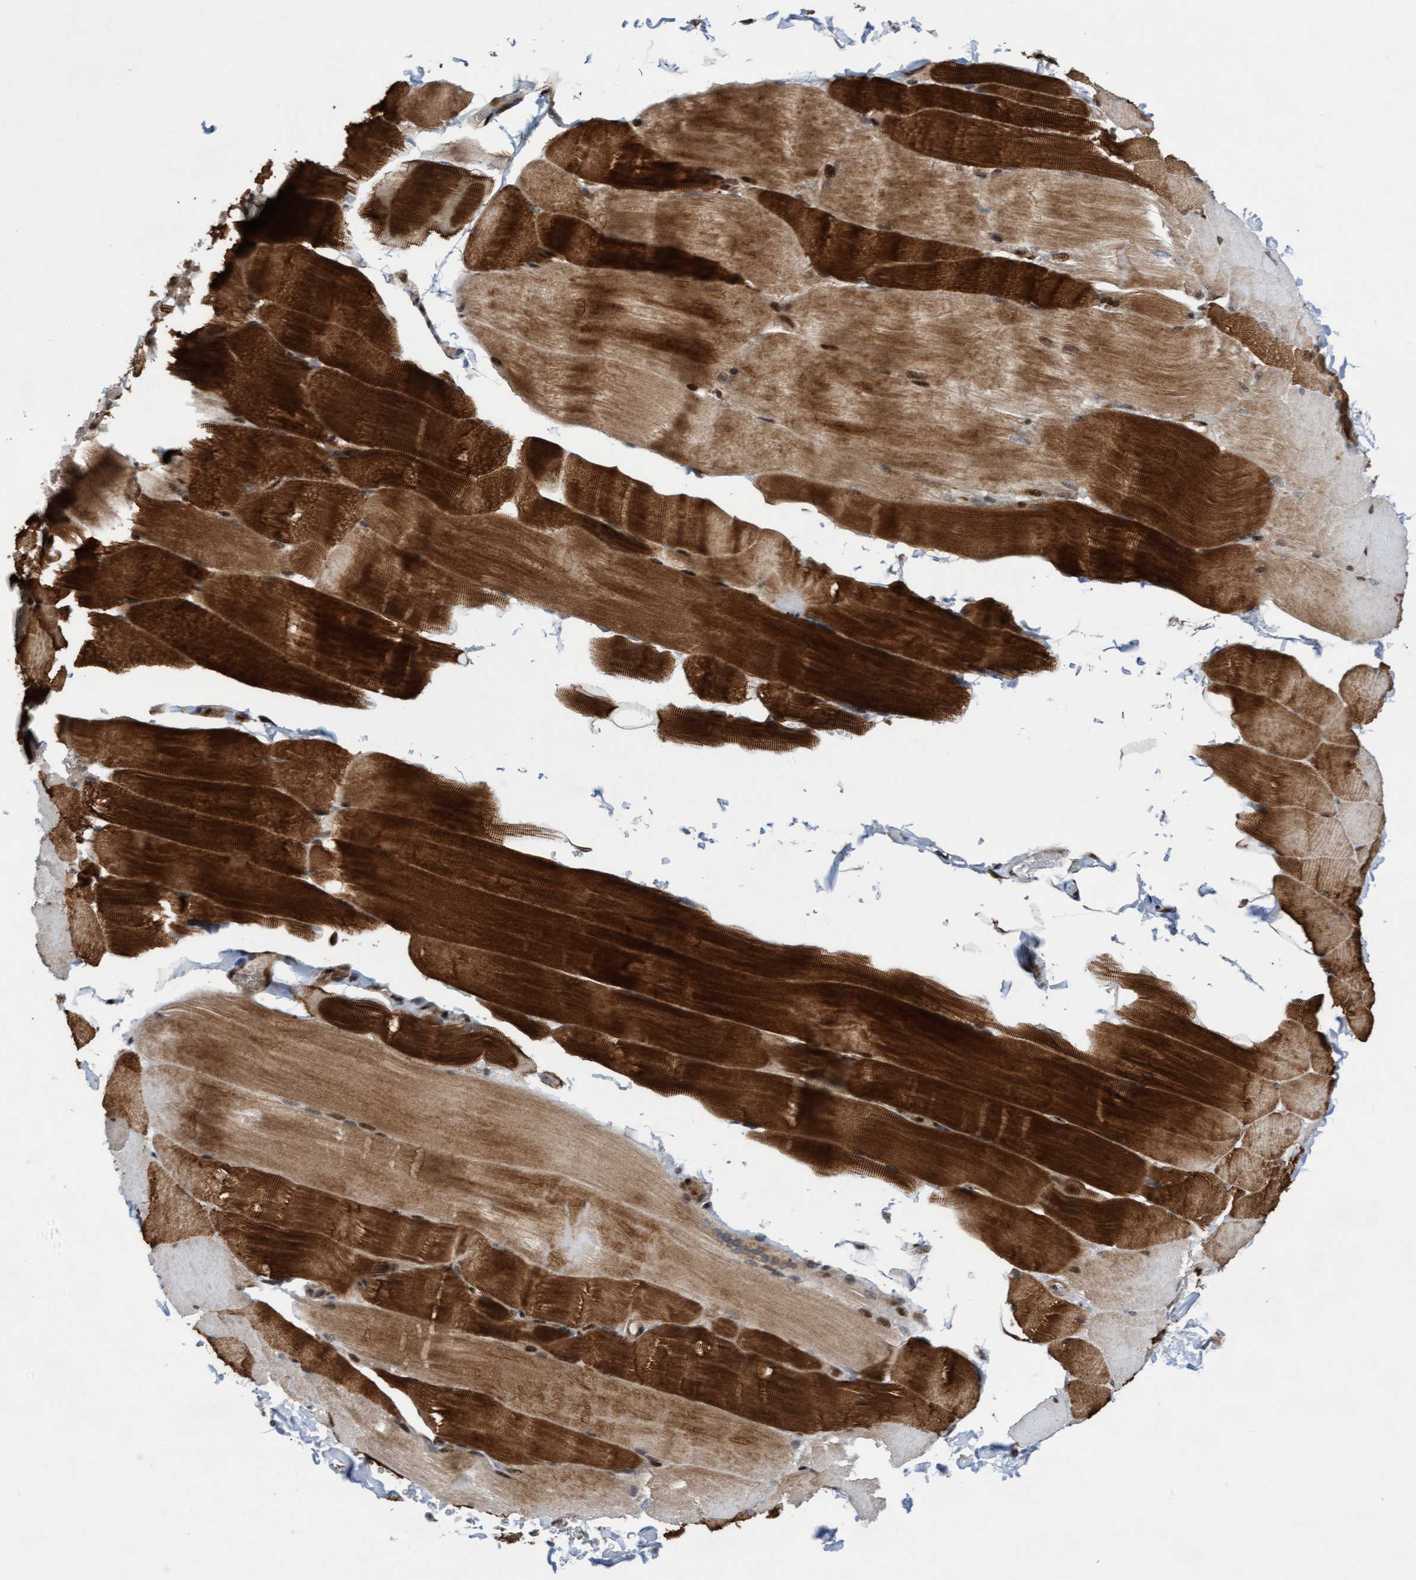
{"staining": {"intensity": "strong", "quantity": ">75%", "location": "cytoplasmic/membranous,nuclear"}, "tissue": "skeletal muscle", "cell_type": "Myocytes", "image_type": "normal", "snomed": [{"axis": "morphology", "description": "Normal tissue, NOS"}, {"axis": "topography", "description": "Skin"}, {"axis": "topography", "description": "Skeletal muscle"}], "caption": "Immunohistochemistry (IHC) (DAB (3,3'-diaminobenzidine)) staining of benign skeletal muscle demonstrates strong cytoplasmic/membranous,nuclear protein positivity in approximately >75% of myocytes. (DAB IHC, brown staining for protein, blue staining for nuclei).", "gene": "ITFG1", "patient": {"sex": "male", "age": 83}}